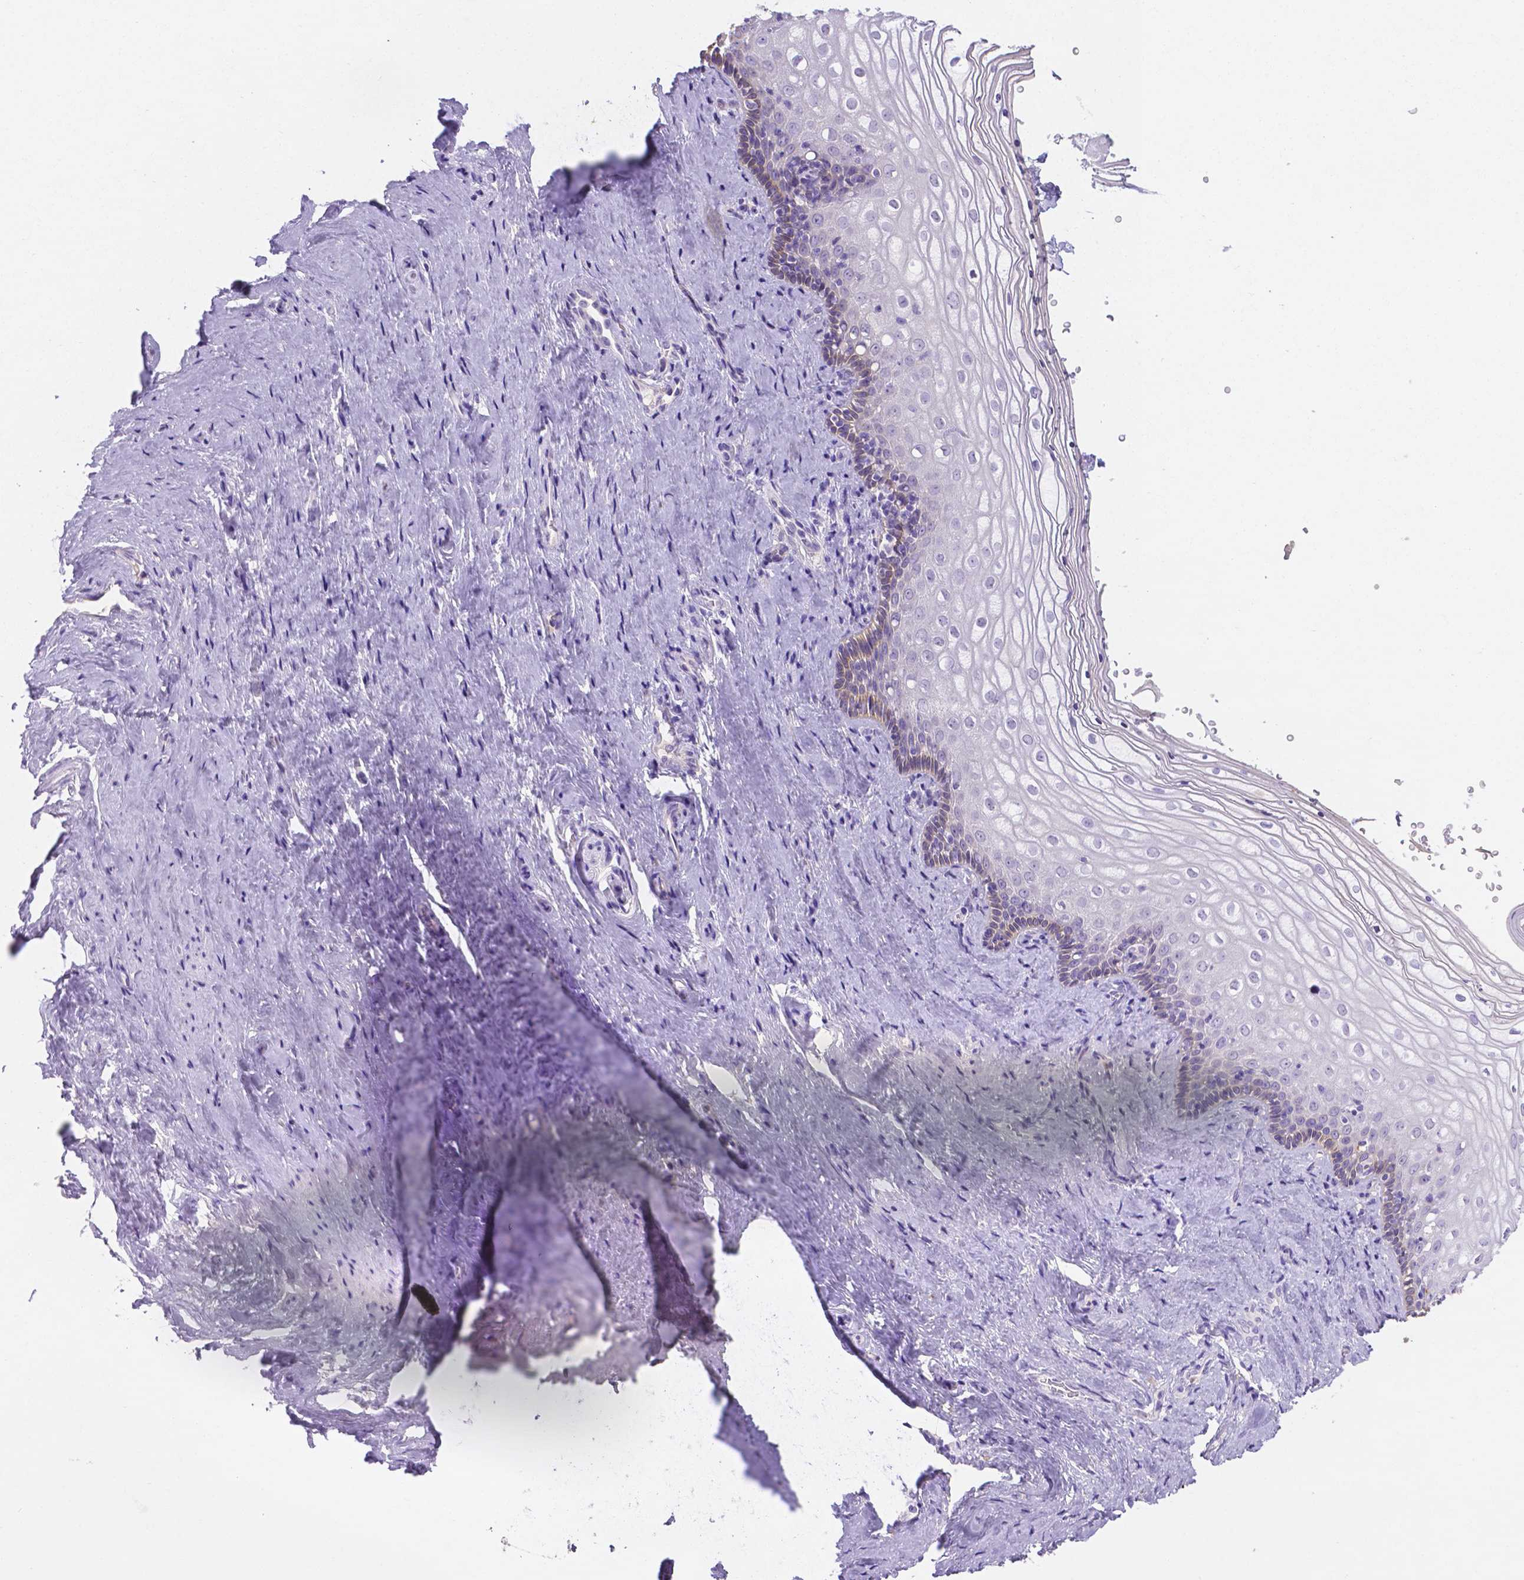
{"staining": {"intensity": "weak", "quantity": "<25%", "location": "cytoplasmic/membranous"}, "tissue": "vagina", "cell_type": "Squamous epithelial cells", "image_type": "normal", "snomed": [{"axis": "morphology", "description": "Normal tissue, NOS"}, {"axis": "topography", "description": "Vagina"}], "caption": "This is a micrograph of immunohistochemistry staining of unremarkable vagina, which shows no positivity in squamous epithelial cells.", "gene": "NXPH2", "patient": {"sex": "female", "age": 42}}